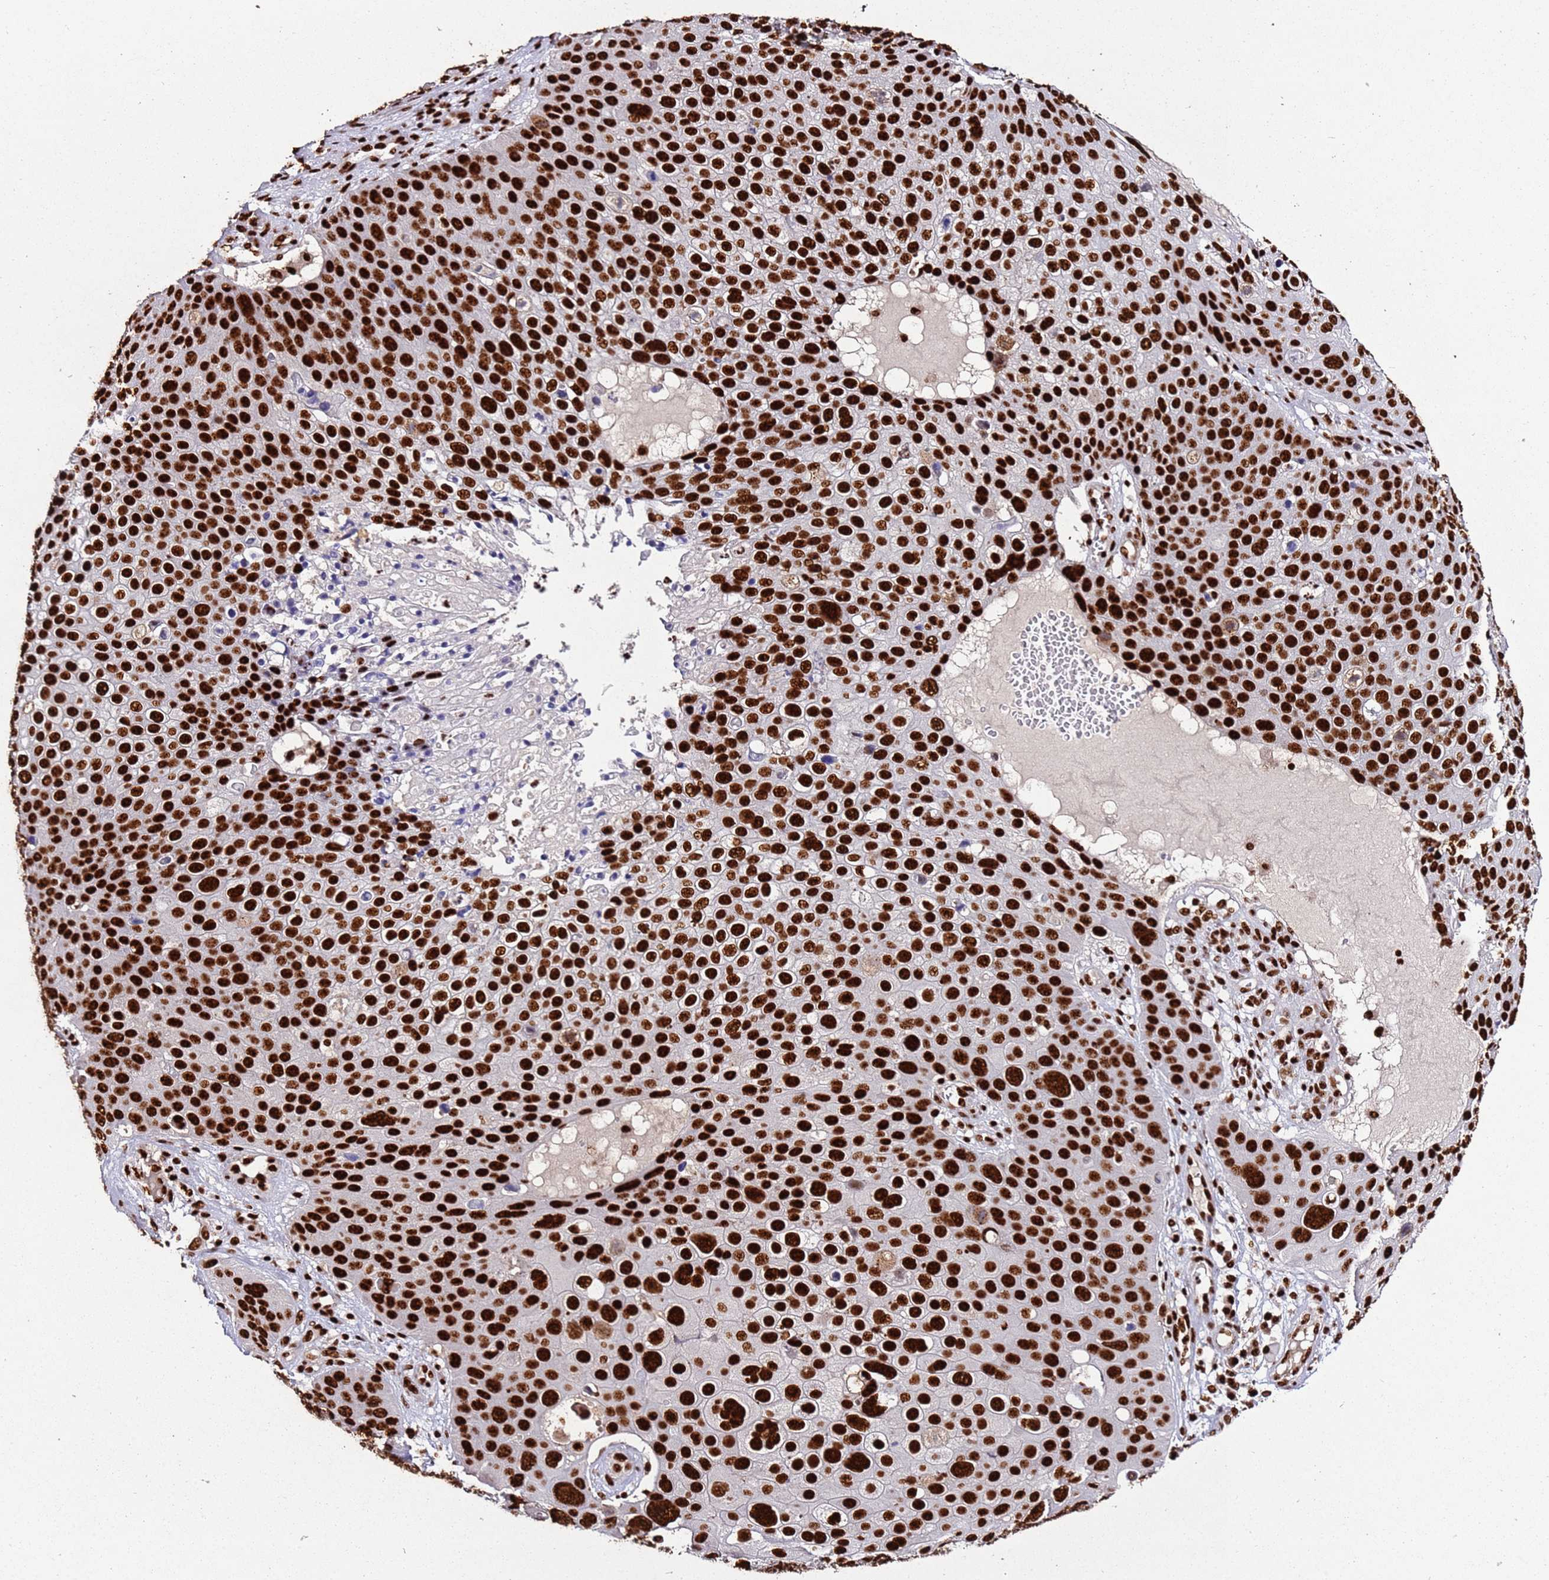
{"staining": {"intensity": "strong", "quantity": ">75%", "location": "nuclear"}, "tissue": "skin cancer", "cell_type": "Tumor cells", "image_type": "cancer", "snomed": [{"axis": "morphology", "description": "Squamous cell carcinoma, NOS"}, {"axis": "topography", "description": "Skin"}], "caption": "The immunohistochemical stain shows strong nuclear staining in tumor cells of skin squamous cell carcinoma tissue.", "gene": "C6orf226", "patient": {"sex": "male", "age": 71}}